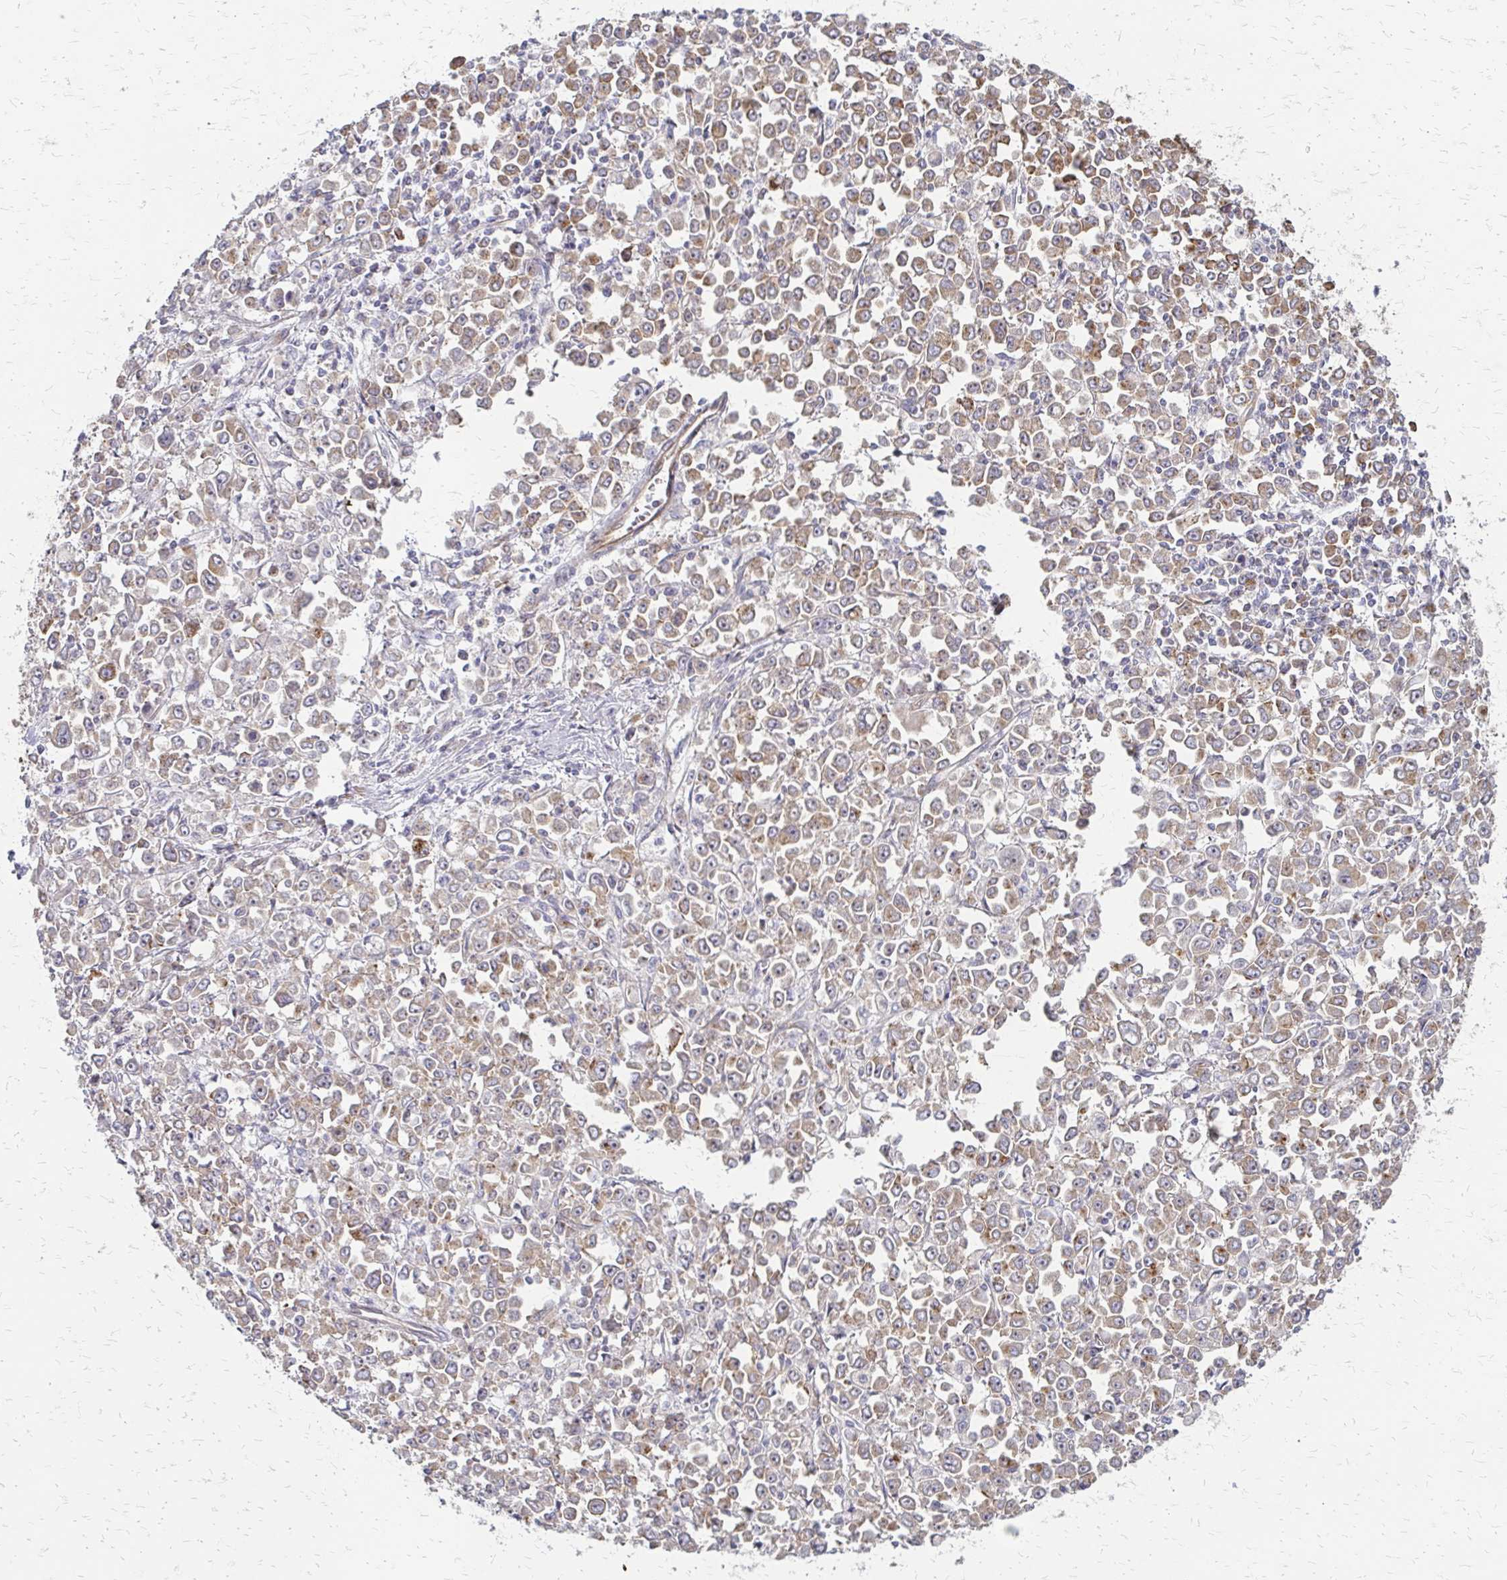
{"staining": {"intensity": "weak", "quantity": "25%-75%", "location": "cytoplasmic/membranous"}, "tissue": "stomach cancer", "cell_type": "Tumor cells", "image_type": "cancer", "snomed": [{"axis": "morphology", "description": "Adenocarcinoma, NOS"}, {"axis": "topography", "description": "Stomach, upper"}], "caption": "Brown immunohistochemical staining in human stomach cancer (adenocarcinoma) reveals weak cytoplasmic/membranous staining in approximately 25%-75% of tumor cells. The protein of interest is stained brown, and the nuclei are stained in blue (DAB (3,3'-diaminobenzidine) IHC with brightfield microscopy, high magnification).", "gene": "ZNF383", "patient": {"sex": "male", "age": 70}}